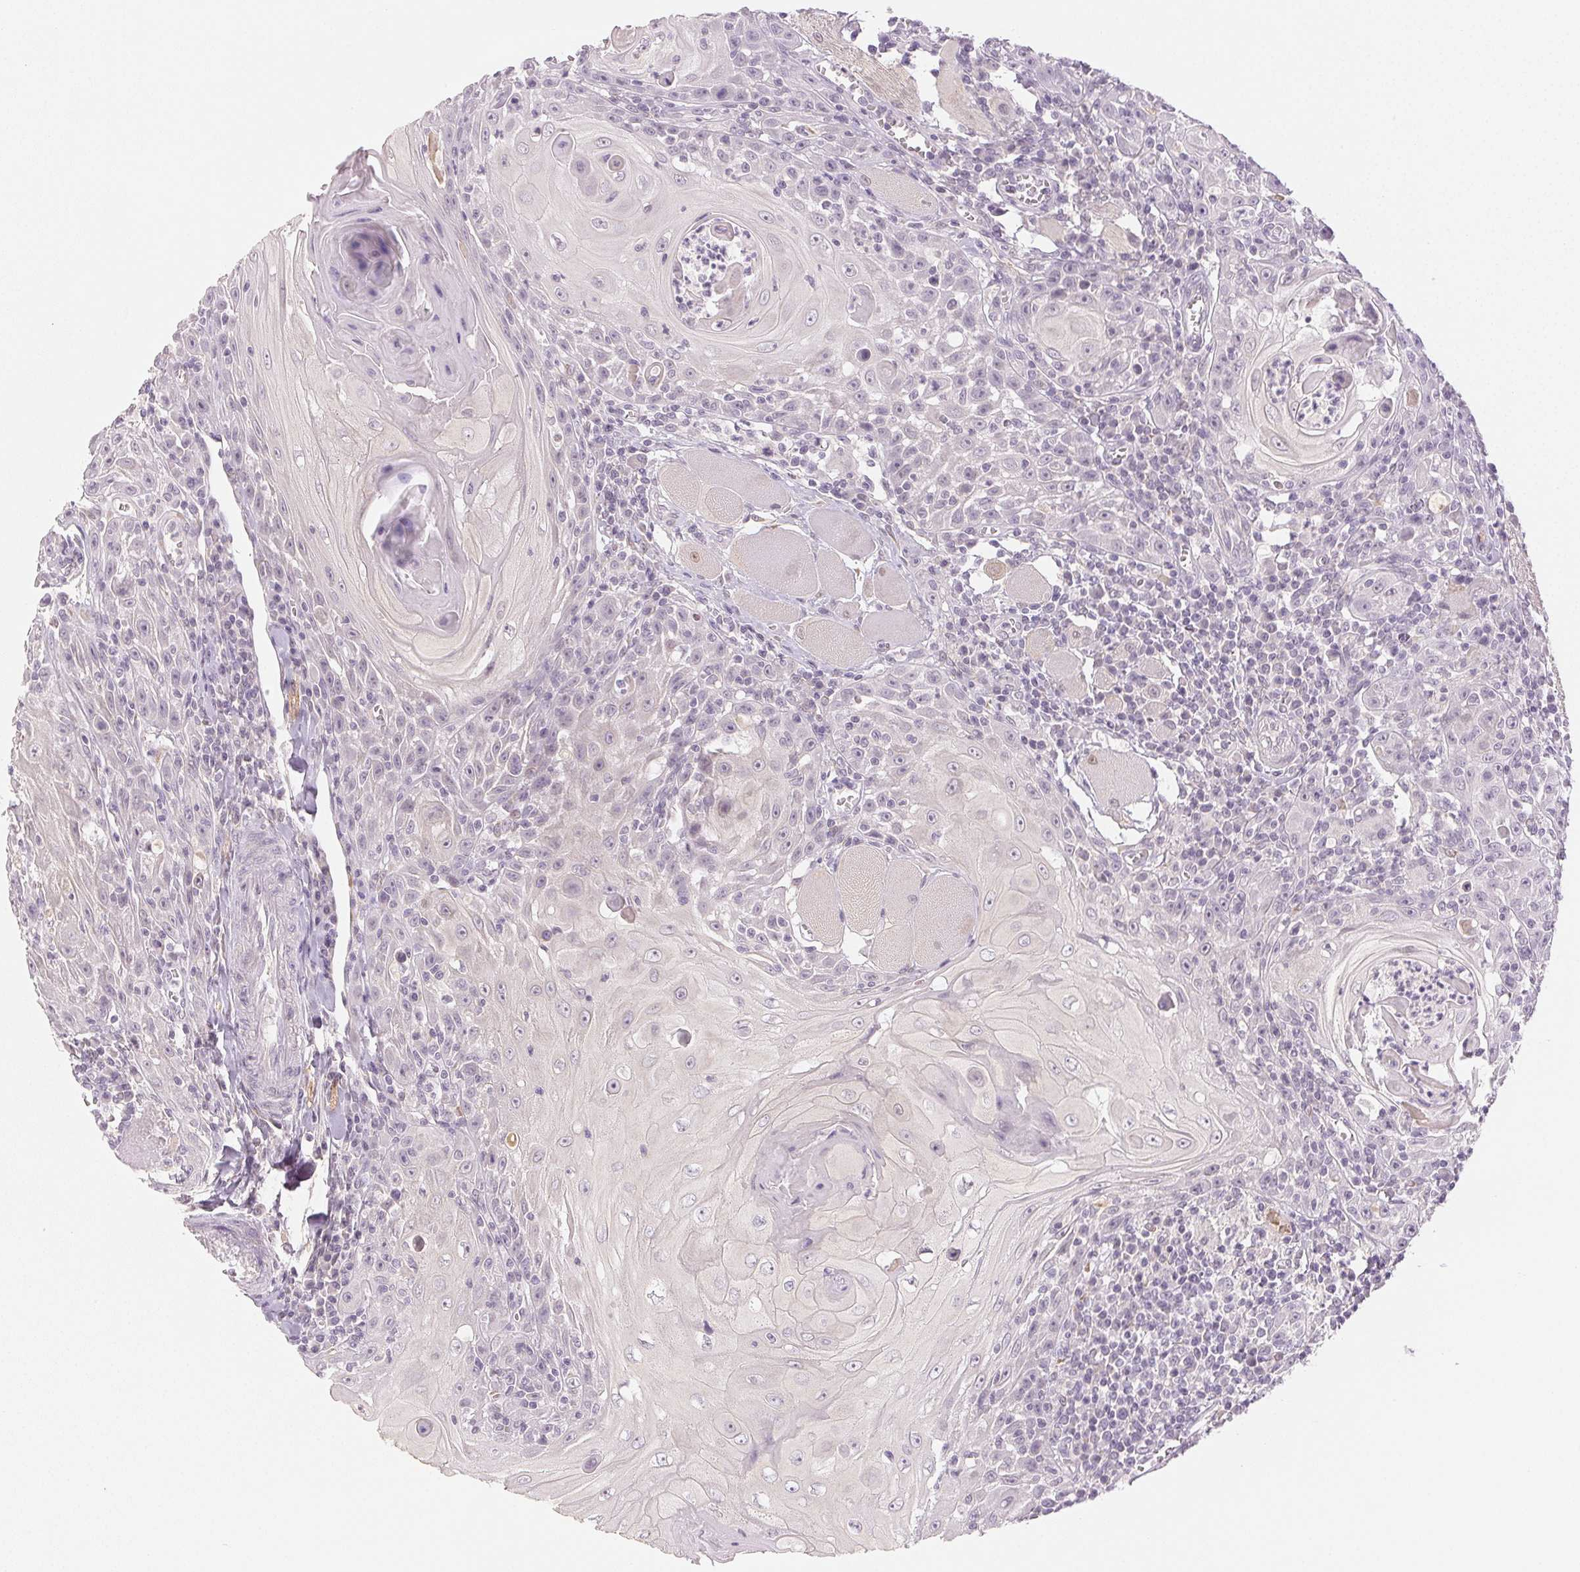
{"staining": {"intensity": "negative", "quantity": "none", "location": "none"}, "tissue": "head and neck cancer", "cell_type": "Tumor cells", "image_type": "cancer", "snomed": [{"axis": "morphology", "description": "Squamous cell carcinoma, NOS"}, {"axis": "topography", "description": "Head-Neck"}], "caption": "A high-resolution image shows IHC staining of squamous cell carcinoma (head and neck), which displays no significant positivity in tumor cells.", "gene": "MAP1LC3A", "patient": {"sex": "male", "age": 52}}